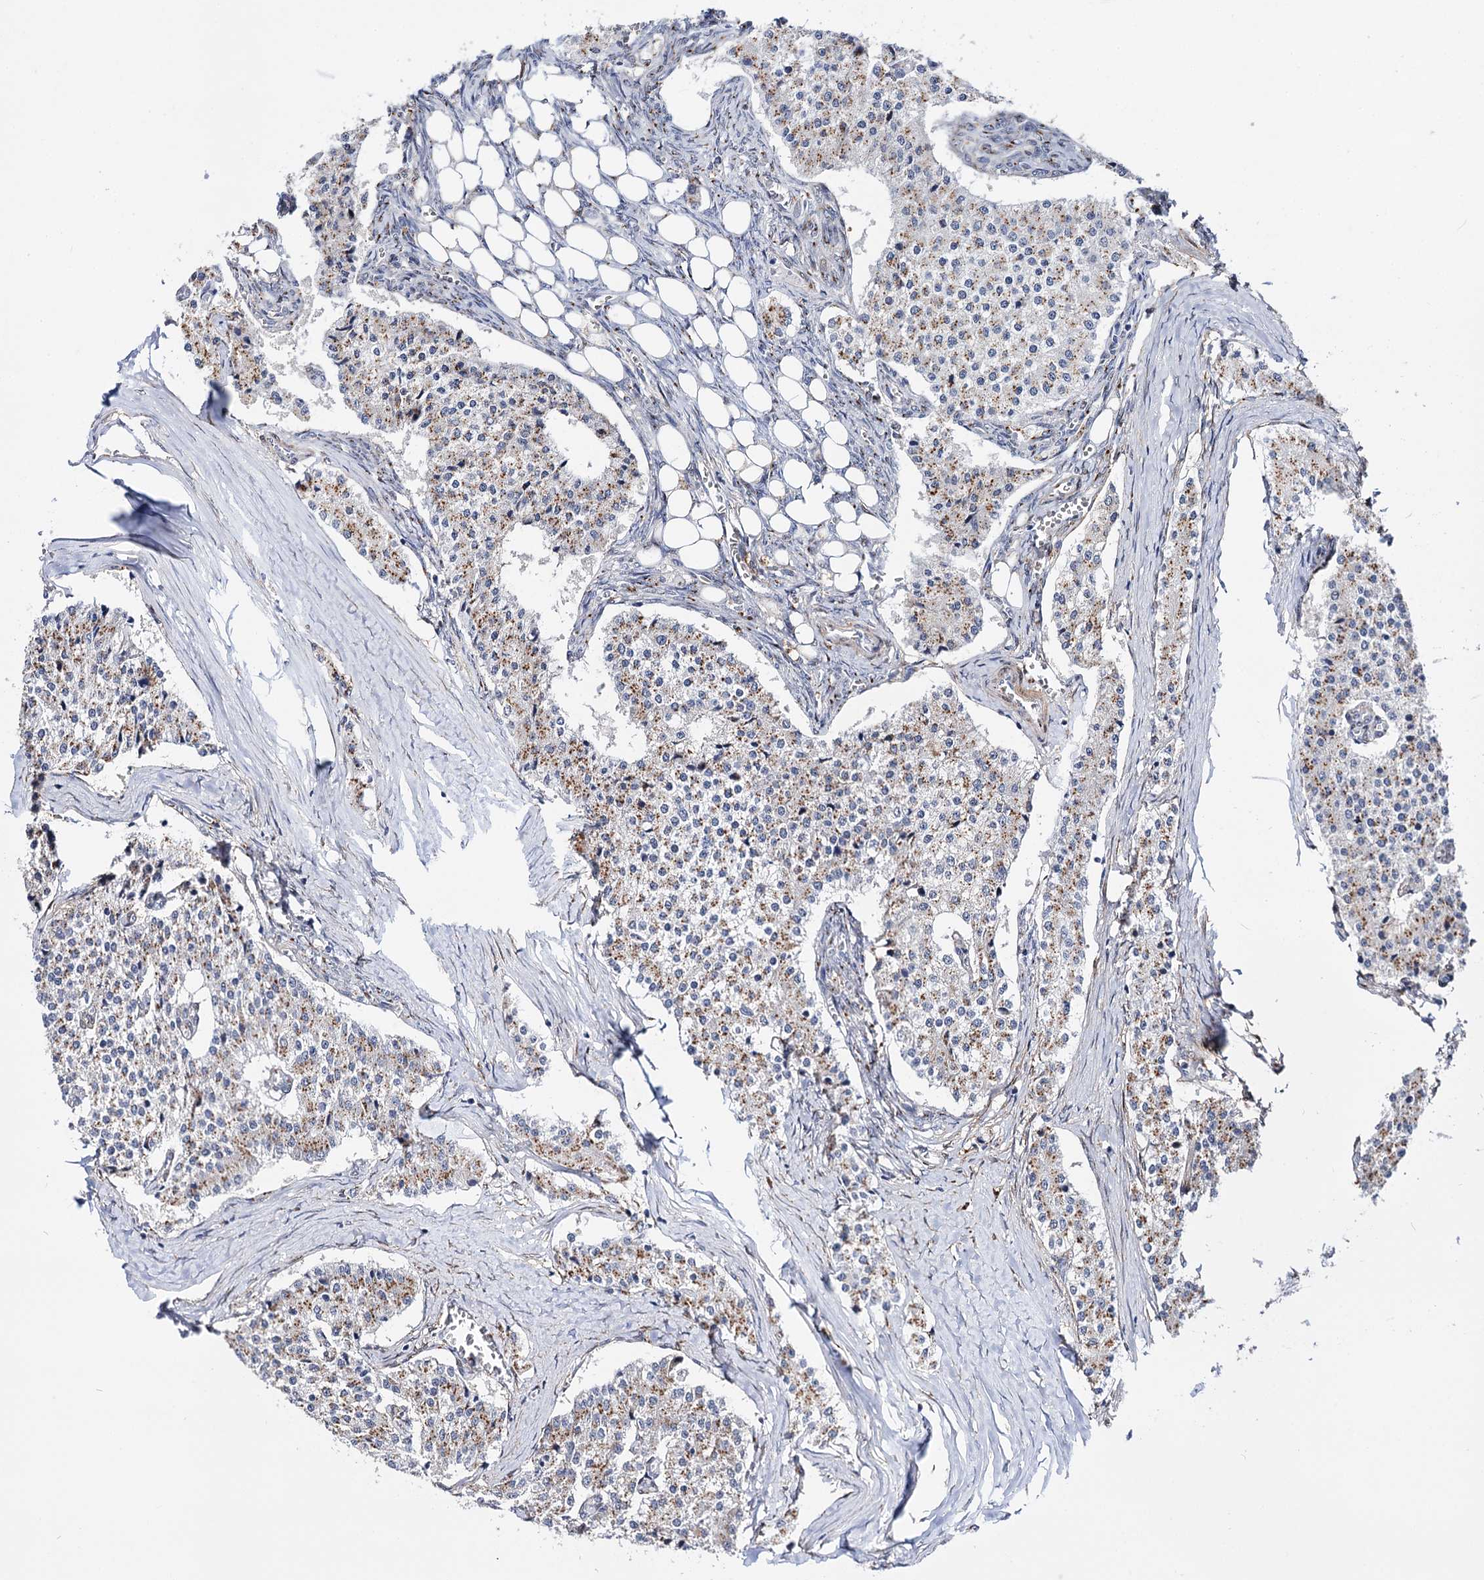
{"staining": {"intensity": "weak", "quantity": "25%-75%", "location": "cytoplasmic/membranous"}, "tissue": "carcinoid", "cell_type": "Tumor cells", "image_type": "cancer", "snomed": [{"axis": "morphology", "description": "Carcinoid, malignant, NOS"}, {"axis": "topography", "description": "Colon"}], "caption": "Immunohistochemical staining of carcinoid reveals low levels of weak cytoplasmic/membranous staining in approximately 25%-75% of tumor cells. The protein of interest is shown in brown color, while the nuclei are stained blue.", "gene": "C11orf96", "patient": {"sex": "female", "age": 52}}